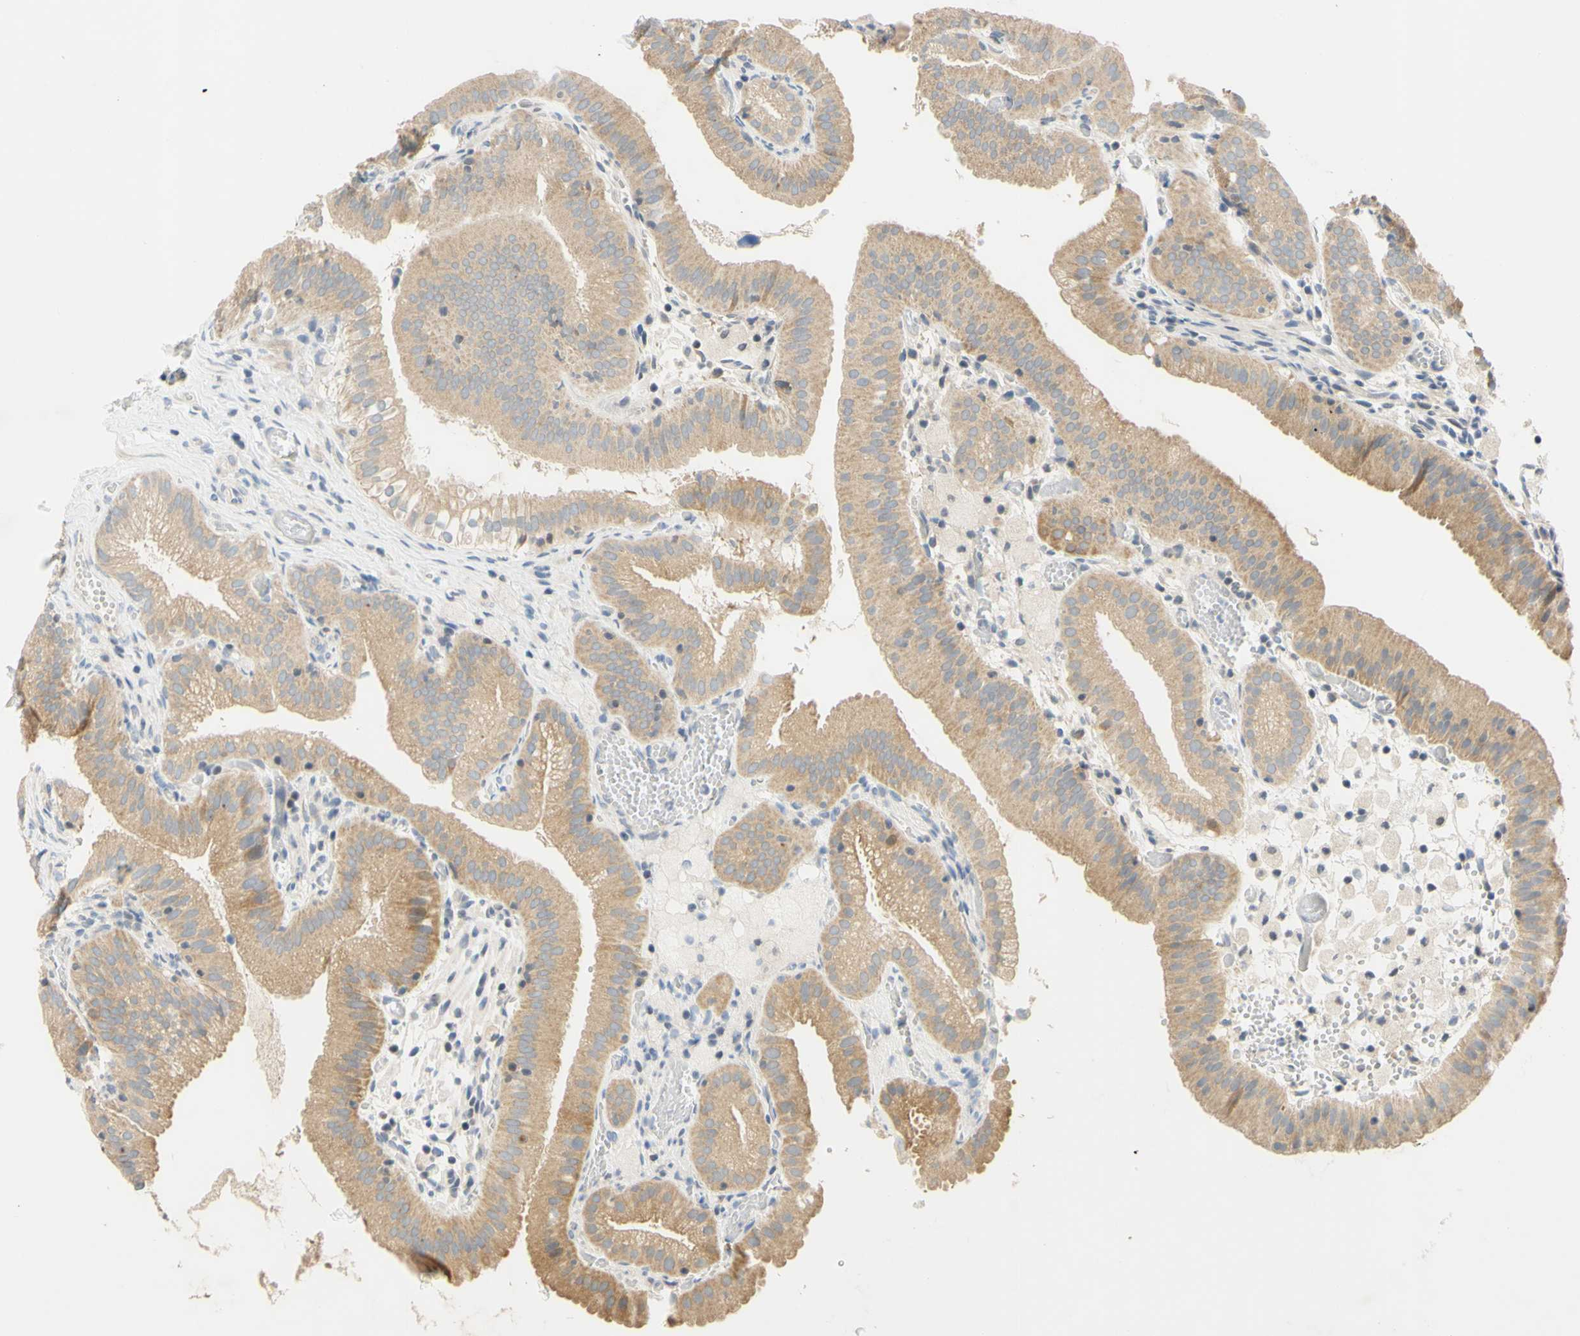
{"staining": {"intensity": "weak", "quantity": ">75%", "location": "cytoplasmic/membranous"}, "tissue": "gallbladder", "cell_type": "Glandular cells", "image_type": "normal", "snomed": [{"axis": "morphology", "description": "Normal tissue, NOS"}, {"axis": "topography", "description": "Gallbladder"}], "caption": "DAB immunohistochemical staining of unremarkable human gallbladder demonstrates weak cytoplasmic/membranous protein expression in about >75% of glandular cells.", "gene": "CCNB2", "patient": {"sex": "male", "age": 54}}